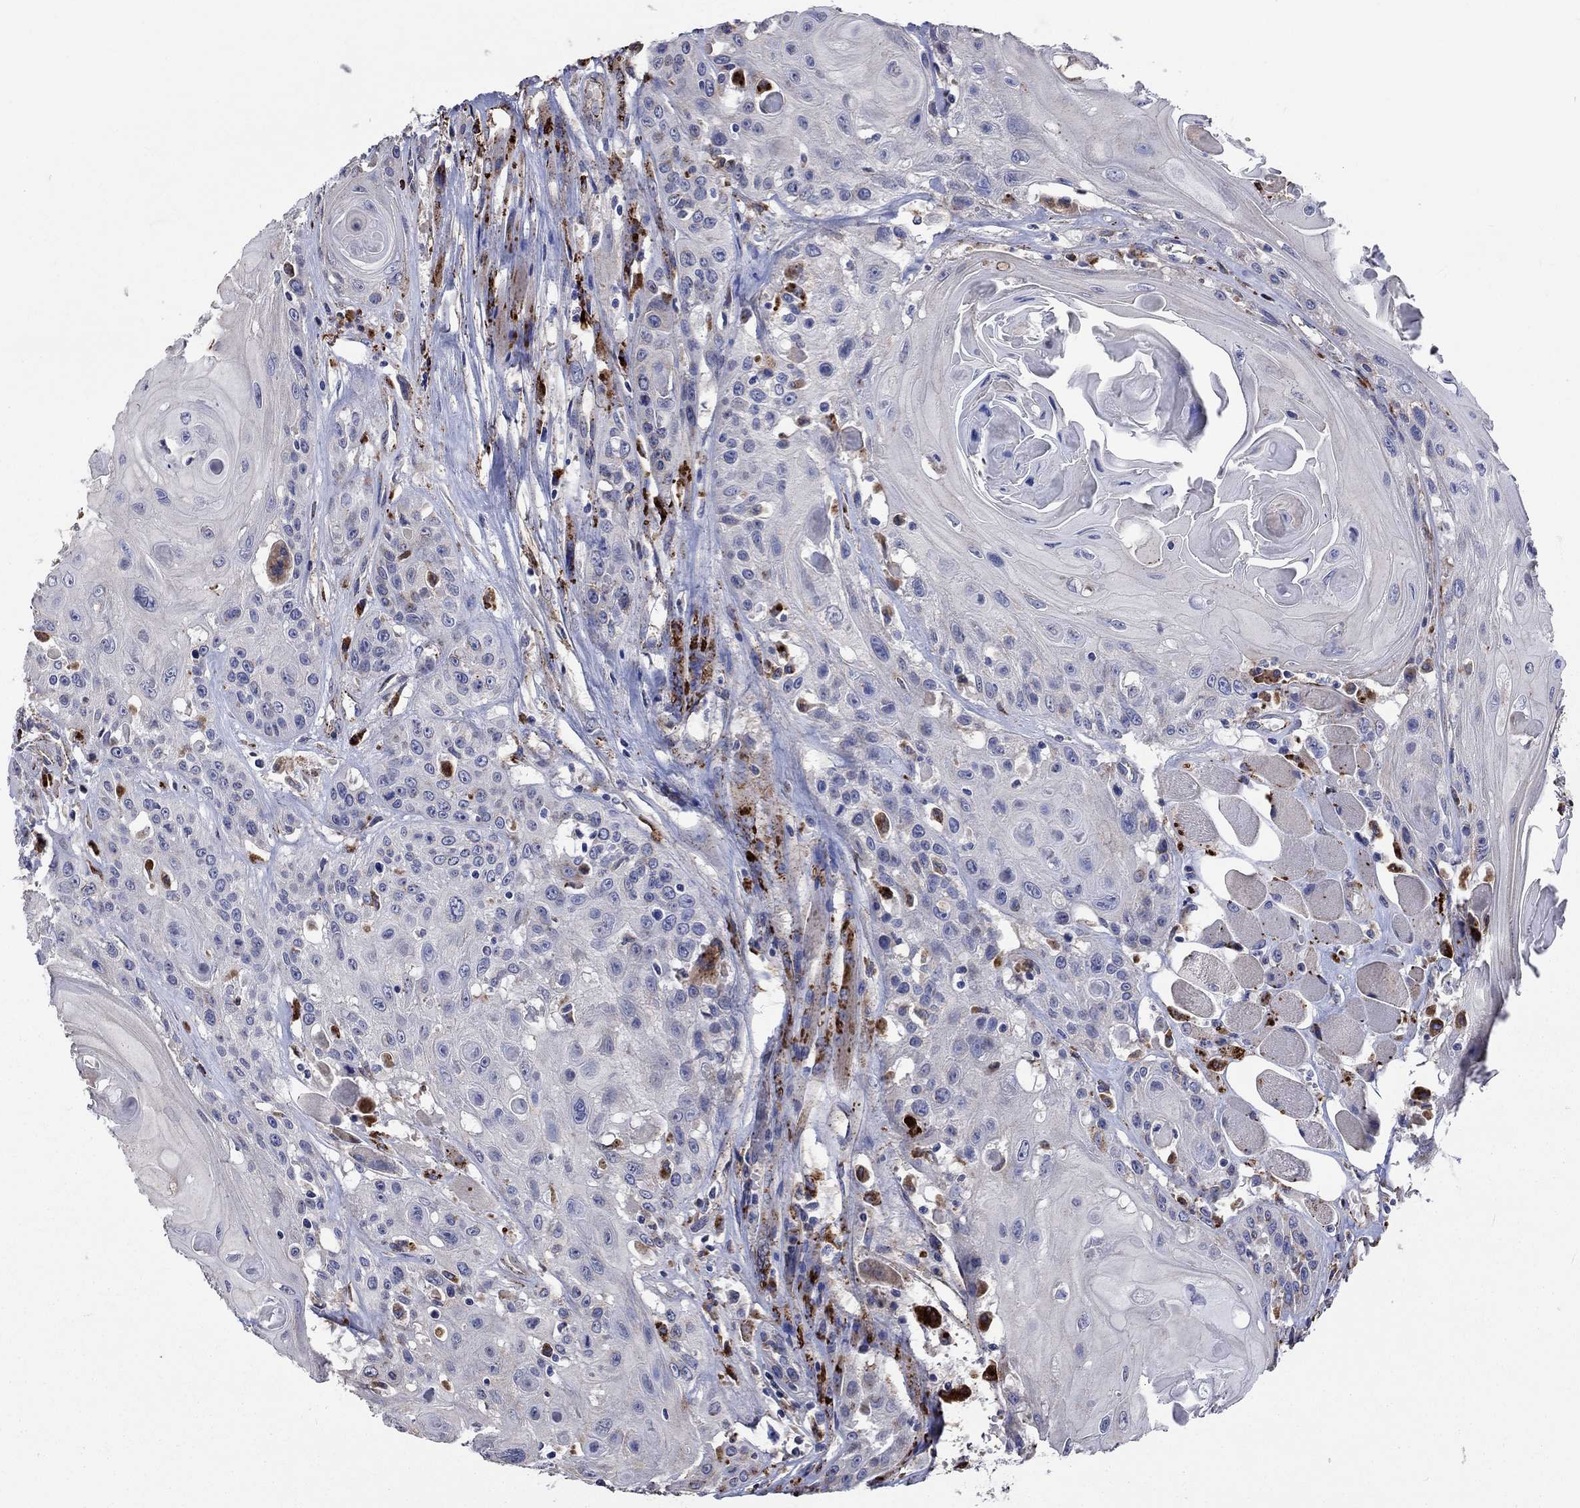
{"staining": {"intensity": "negative", "quantity": "none", "location": "none"}, "tissue": "head and neck cancer", "cell_type": "Tumor cells", "image_type": "cancer", "snomed": [{"axis": "morphology", "description": "Squamous cell carcinoma, NOS"}, {"axis": "topography", "description": "Head-Neck"}], "caption": "This photomicrograph is of squamous cell carcinoma (head and neck) stained with immunohistochemistry to label a protein in brown with the nuclei are counter-stained blue. There is no expression in tumor cells. (Stains: DAB immunohistochemistry with hematoxylin counter stain, Microscopy: brightfield microscopy at high magnification).", "gene": "CTSB", "patient": {"sex": "female", "age": 59}}